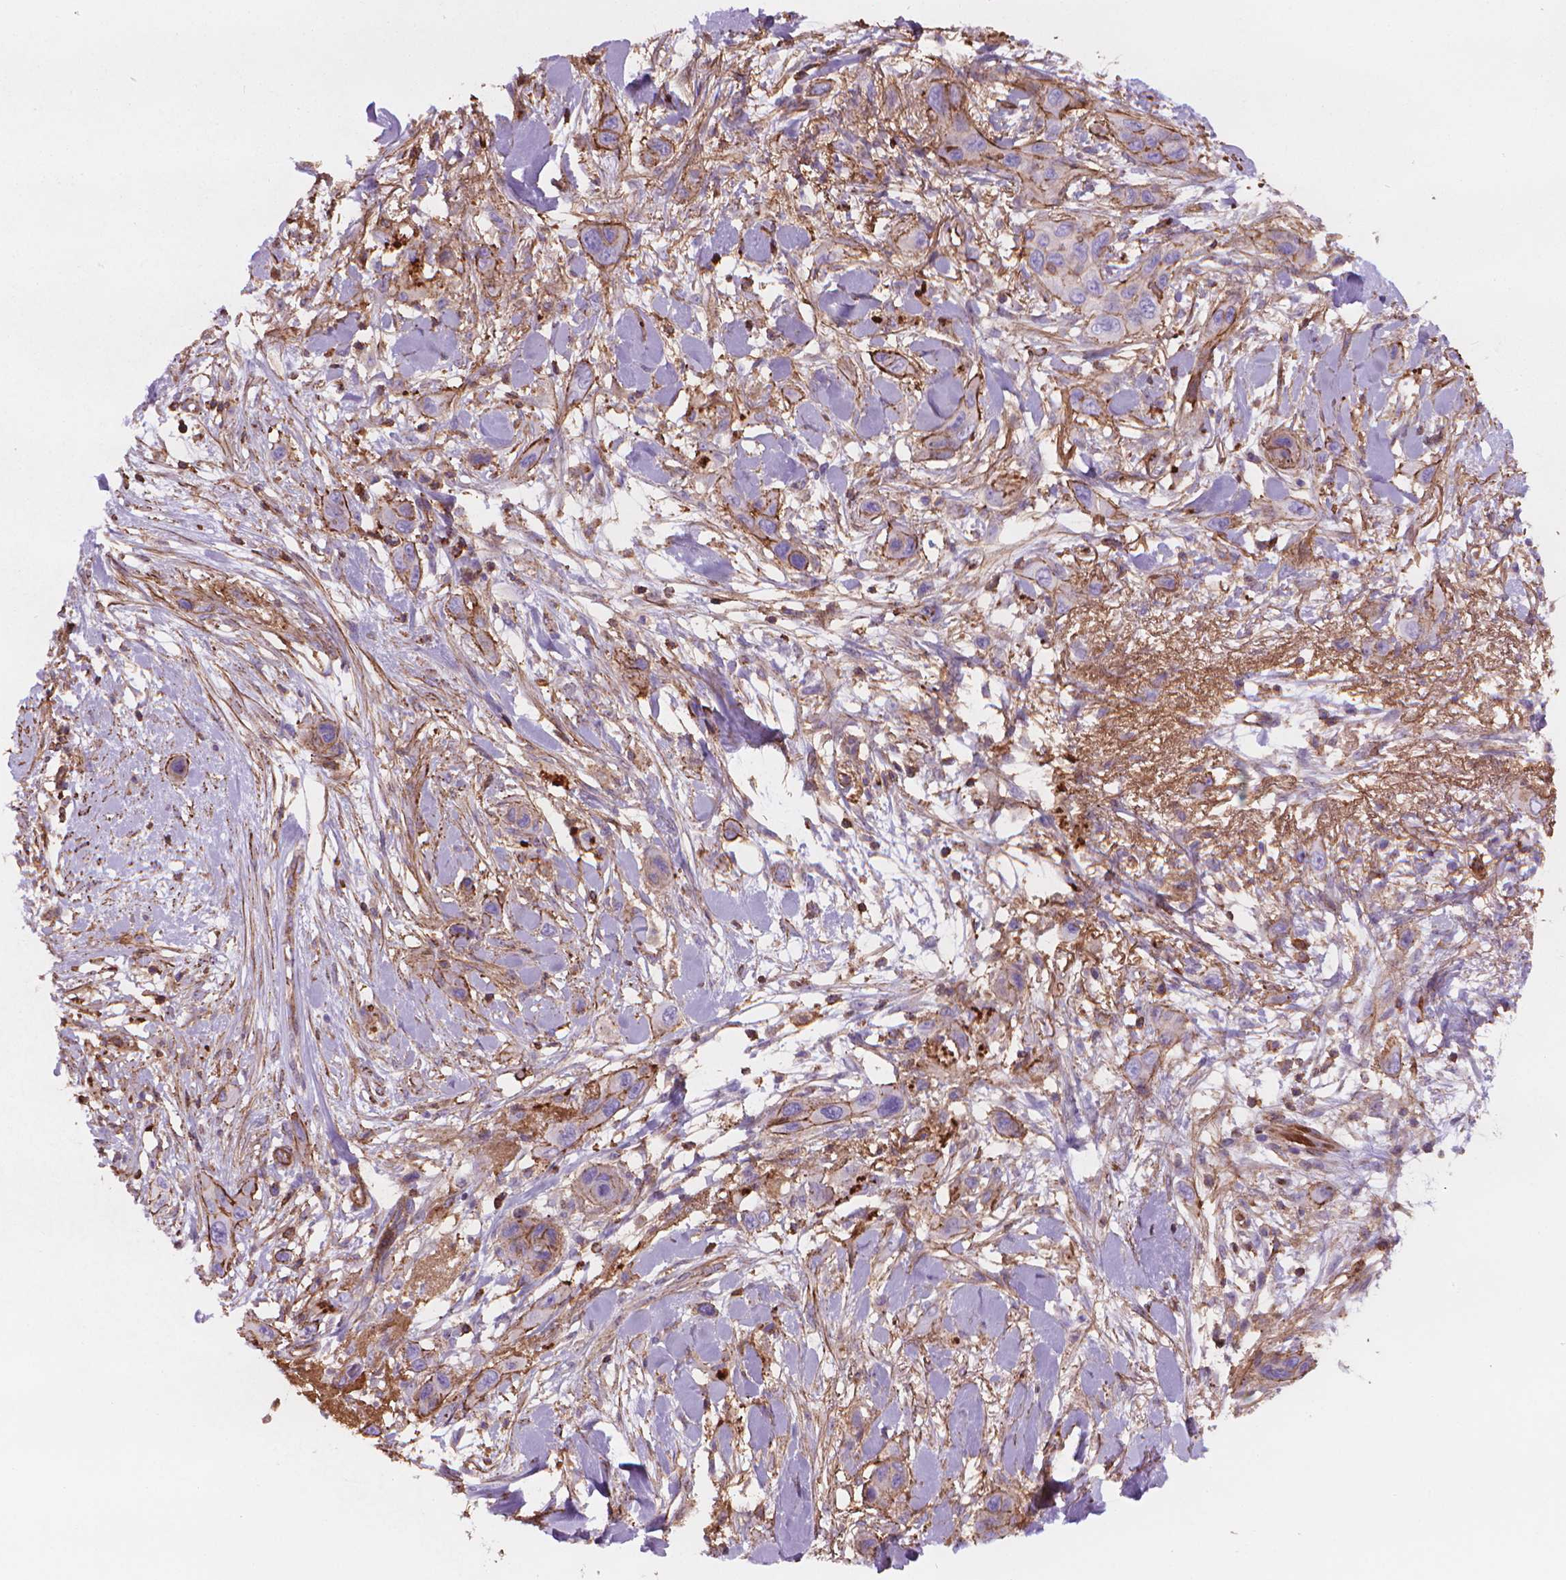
{"staining": {"intensity": "moderate", "quantity": "<25%", "location": "cytoplasmic/membranous"}, "tissue": "skin cancer", "cell_type": "Tumor cells", "image_type": "cancer", "snomed": [{"axis": "morphology", "description": "Squamous cell carcinoma, NOS"}, {"axis": "topography", "description": "Skin"}], "caption": "This image shows immunohistochemistry staining of skin cancer (squamous cell carcinoma), with low moderate cytoplasmic/membranous expression in approximately <25% of tumor cells.", "gene": "PATJ", "patient": {"sex": "male", "age": 79}}